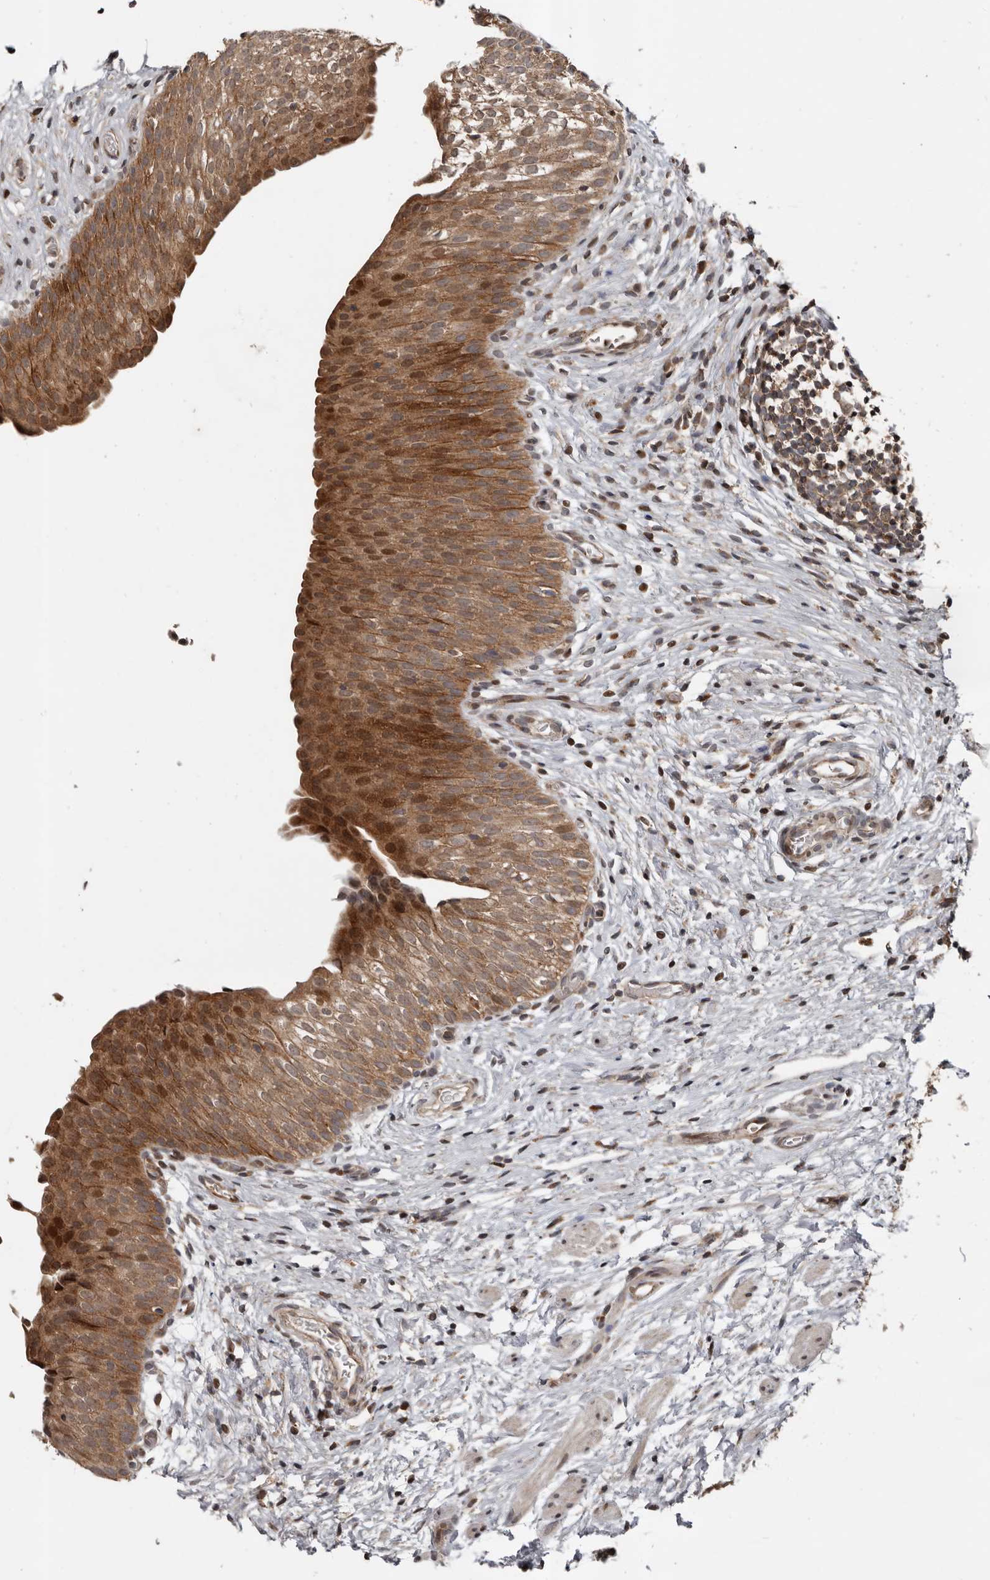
{"staining": {"intensity": "moderate", "quantity": ">75%", "location": "cytoplasmic/membranous,nuclear"}, "tissue": "urinary bladder", "cell_type": "Urothelial cells", "image_type": "normal", "snomed": [{"axis": "morphology", "description": "Normal tissue, NOS"}, {"axis": "topography", "description": "Urinary bladder"}], "caption": "Brown immunohistochemical staining in normal urinary bladder displays moderate cytoplasmic/membranous,nuclear expression in about >75% of urothelial cells. The protein is stained brown, and the nuclei are stained in blue (DAB IHC with brightfield microscopy, high magnification).", "gene": "CCDC190", "patient": {"sex": "male", "age": 1}}